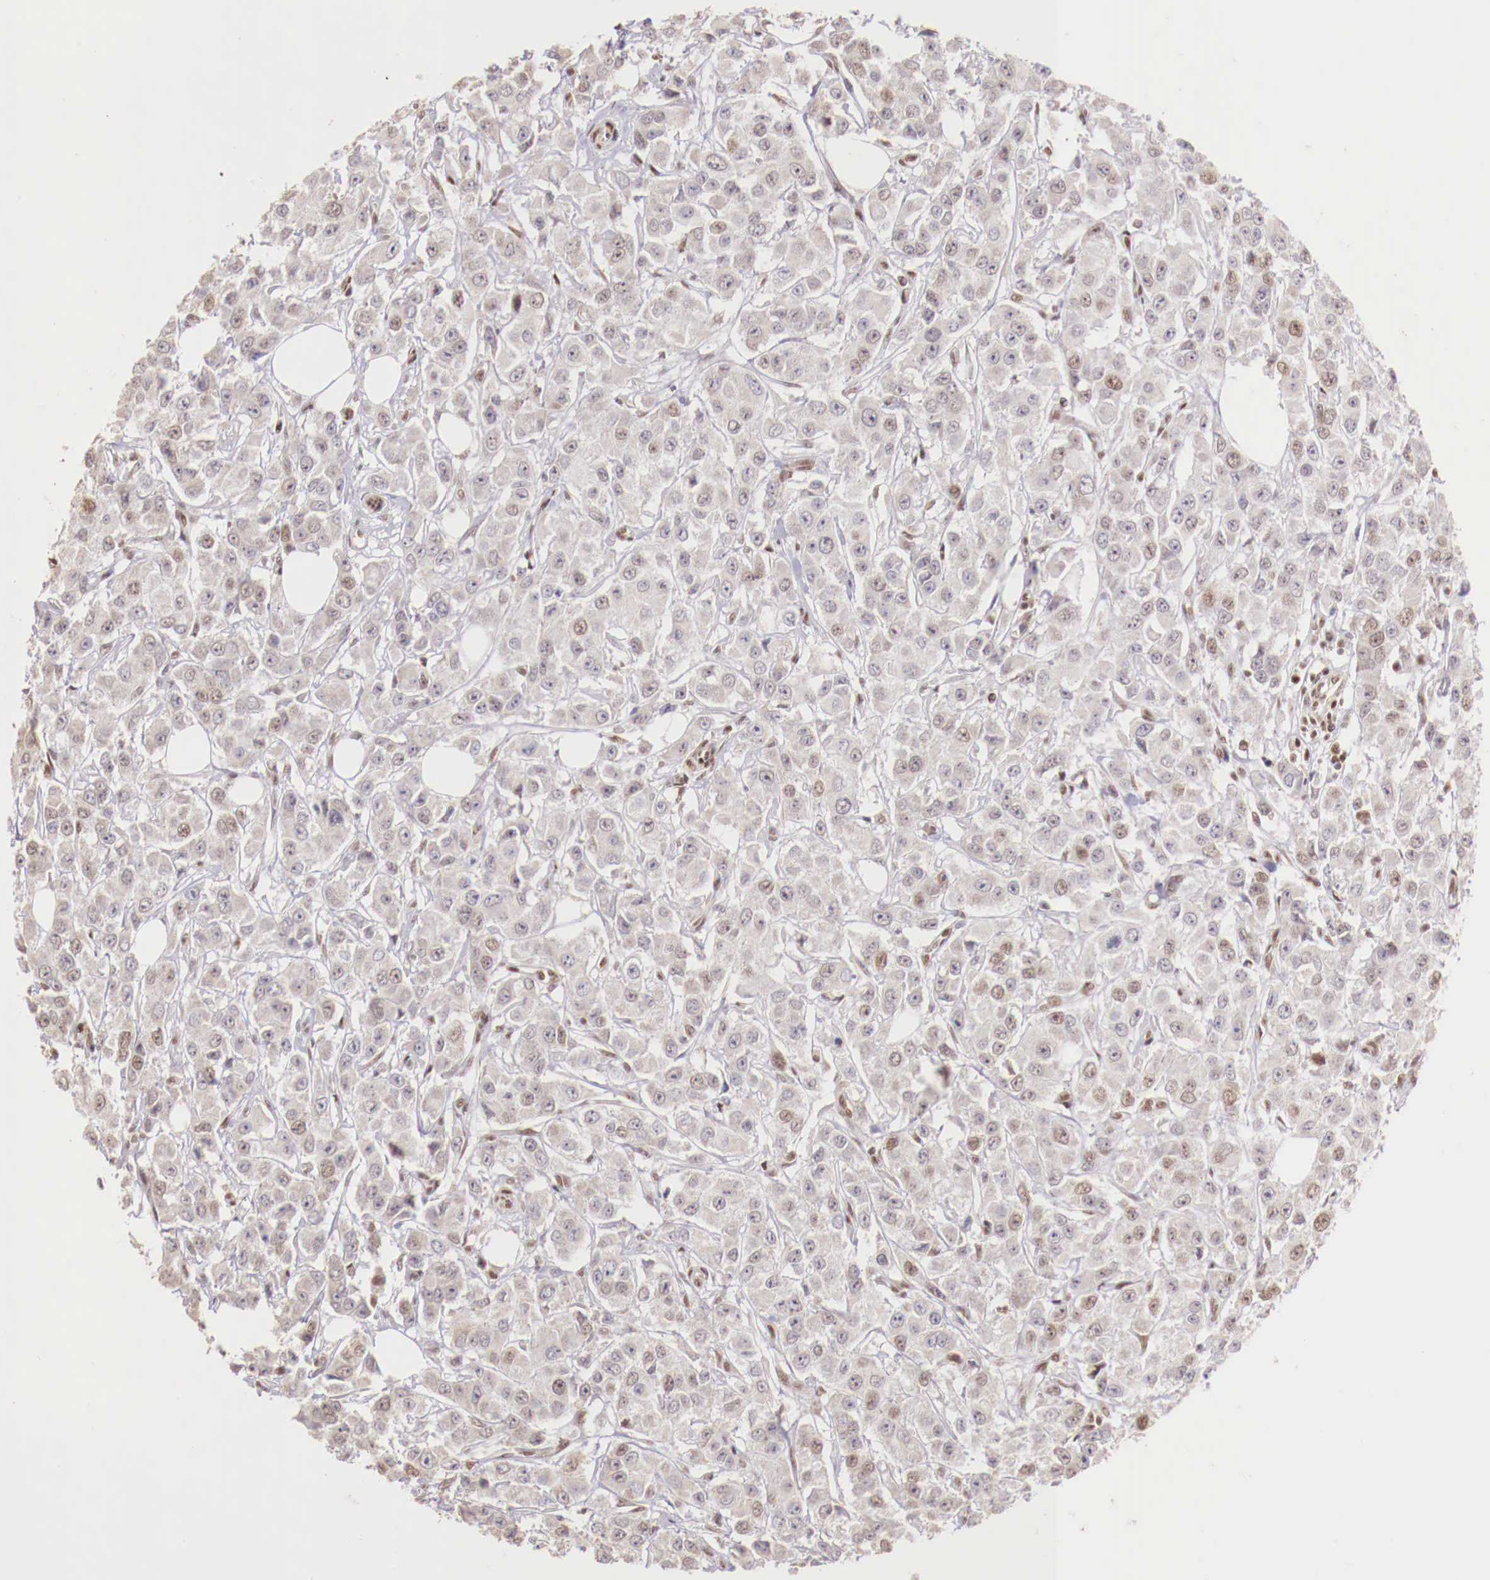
{"staining": {"intensity": "weak", "quantity": "<25%", "location": "nuclear"}, "tissue": "breast cancer", "cell_type": "Tumor cells", "image_type": "cancer", "snomed": [{"axis": "morphology", "description": "Duct carcinoma"}, {"axis": "topography", "description": "Breast"}], "caption": "Human invasive ductal carcinoma (breast) stained for a protein using immunohistochemistry exhibits no expression in tumor cells.", "gene": "SP1", "patient": {"sex": "female", "age": 58}}